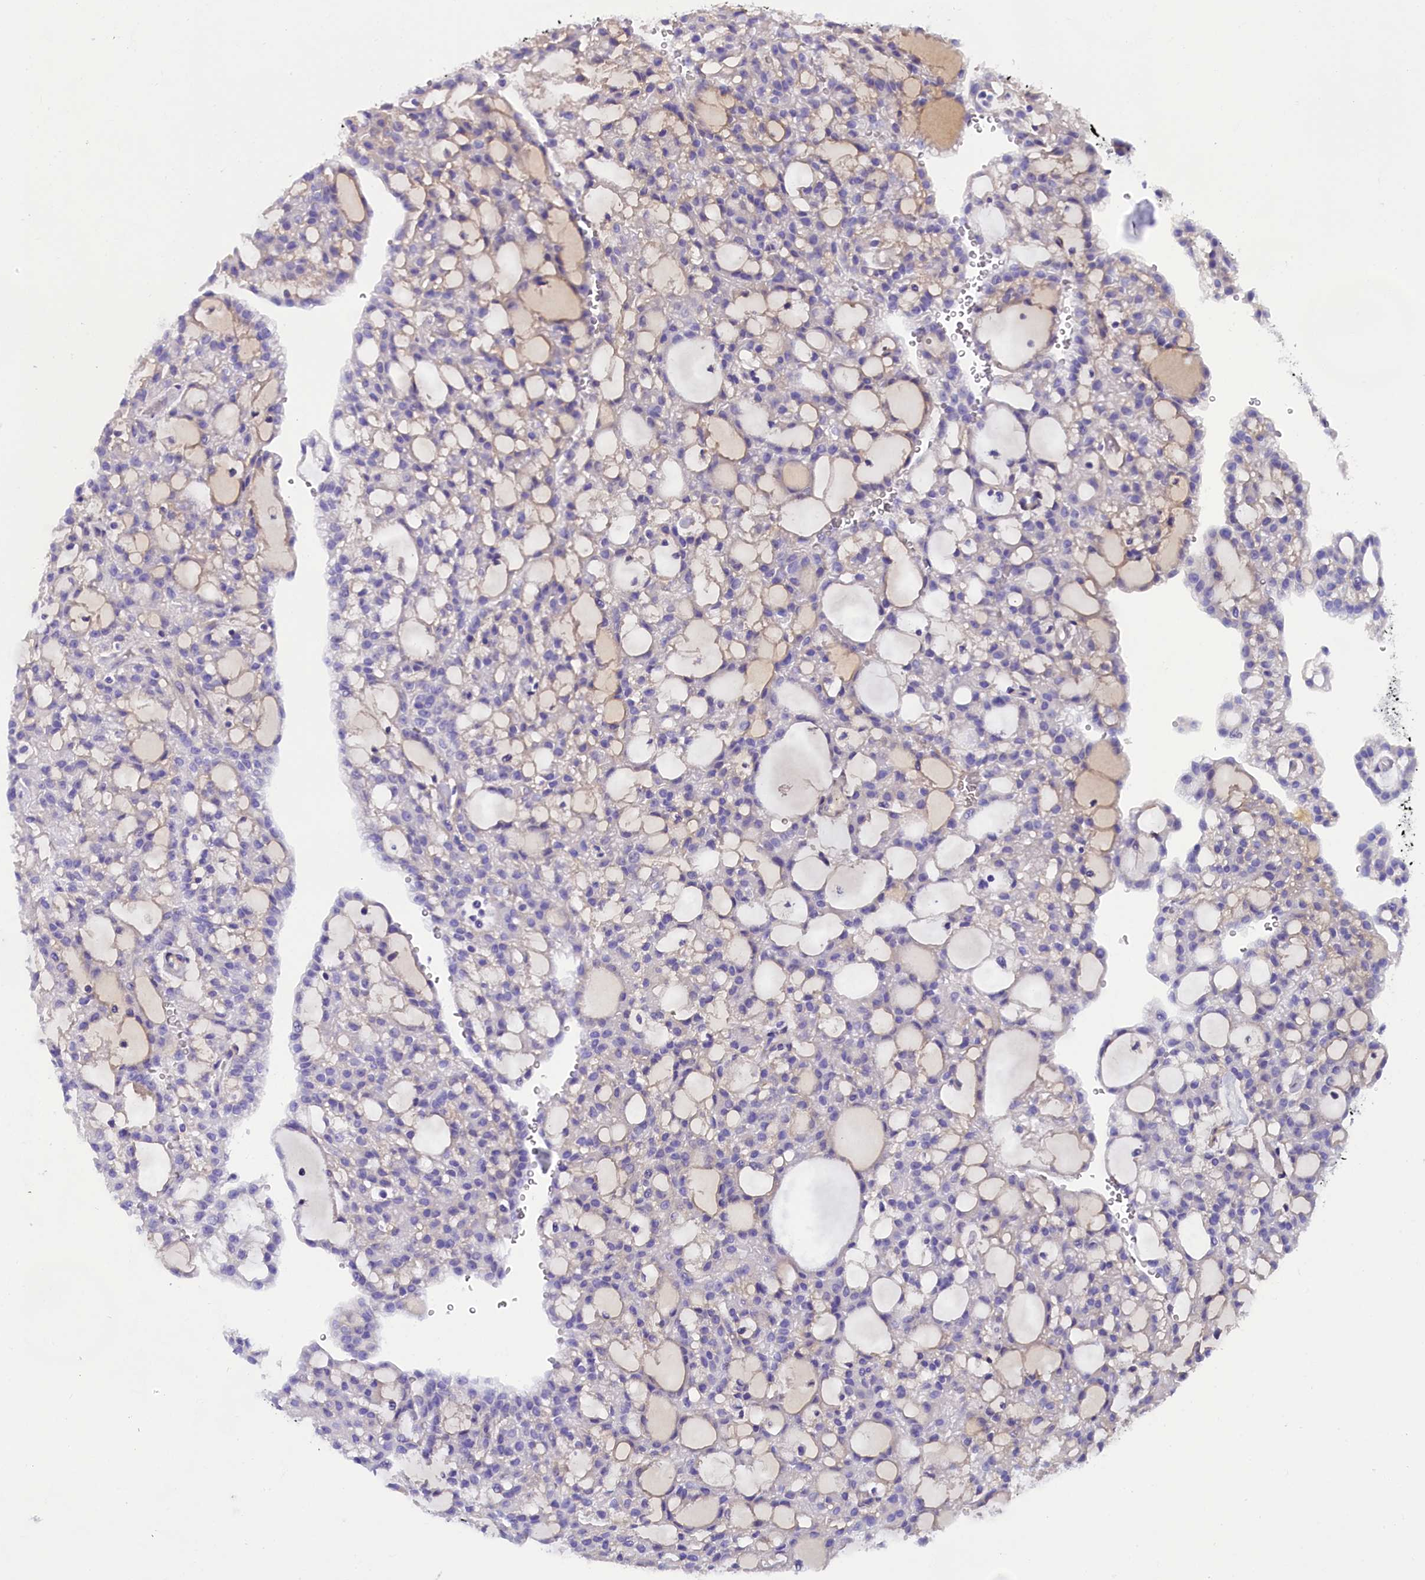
{"staining": {"intensity": "negative", "quantity": "none", "location": "none"}, "tissue": "renal cancer", "cell_type": "Tumor cells", "image_type": "cancer", "snomed": [{"axis": "morphology", "description": "Adenocarcinoma, NOS"}, {"axis": "topography", "description": "Kidney"}], "caption": "Immunohistochemistry of human renal cancer shows no staining in tumor cells.", "gene": "SOD3", "patient": {"sex": "male", "age": 63}}